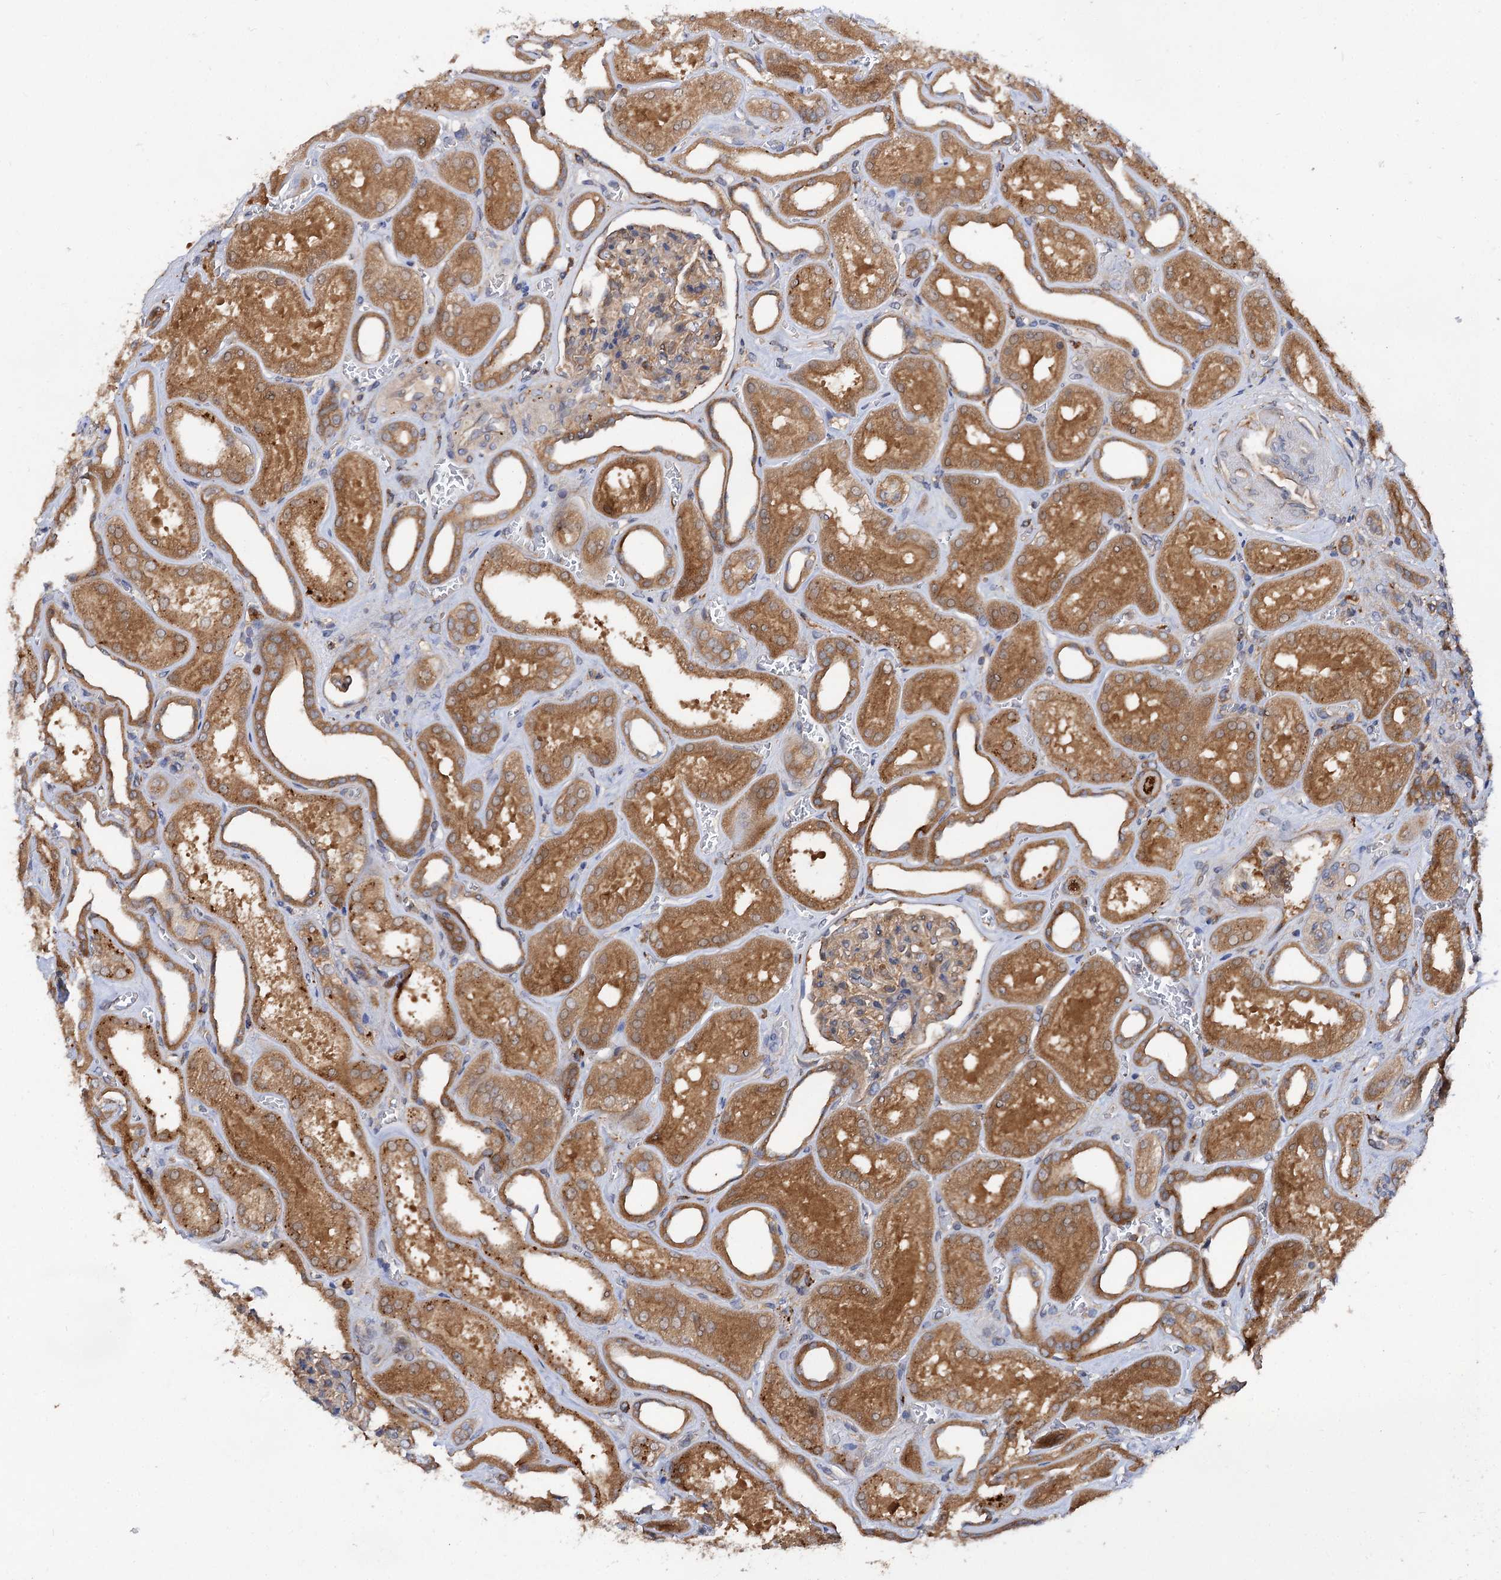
{"staining": {"intensity": "weak", "quantity": "25%-75%", "location": "cytoplasmic/membranous"}, "tissue": "kidney", "cell_type": "Cells in glomeruli", "image_type": "normal", "snomed": [{"axis": "morphology", "description": "Normal tissue, NOS"}, {"axis": "morphology", "description": "Adenocarcinoma, NOS"}, {"axis": "topography", "description": "Kidney"}], "caption": "Immunohistochemical staining of normal kidney displays 25%-75% levels of weak cytoplasmic/membranous protein expression in about 25%-75% of cells in glomeruli. The staining was performed using DAB to visualize the protein expression in brown, while the nuclei were stained in blue with hematoxylin (Magnification: 20x).", "gene": "VPS29", "patient": {"sex": "female", "age": 68}}